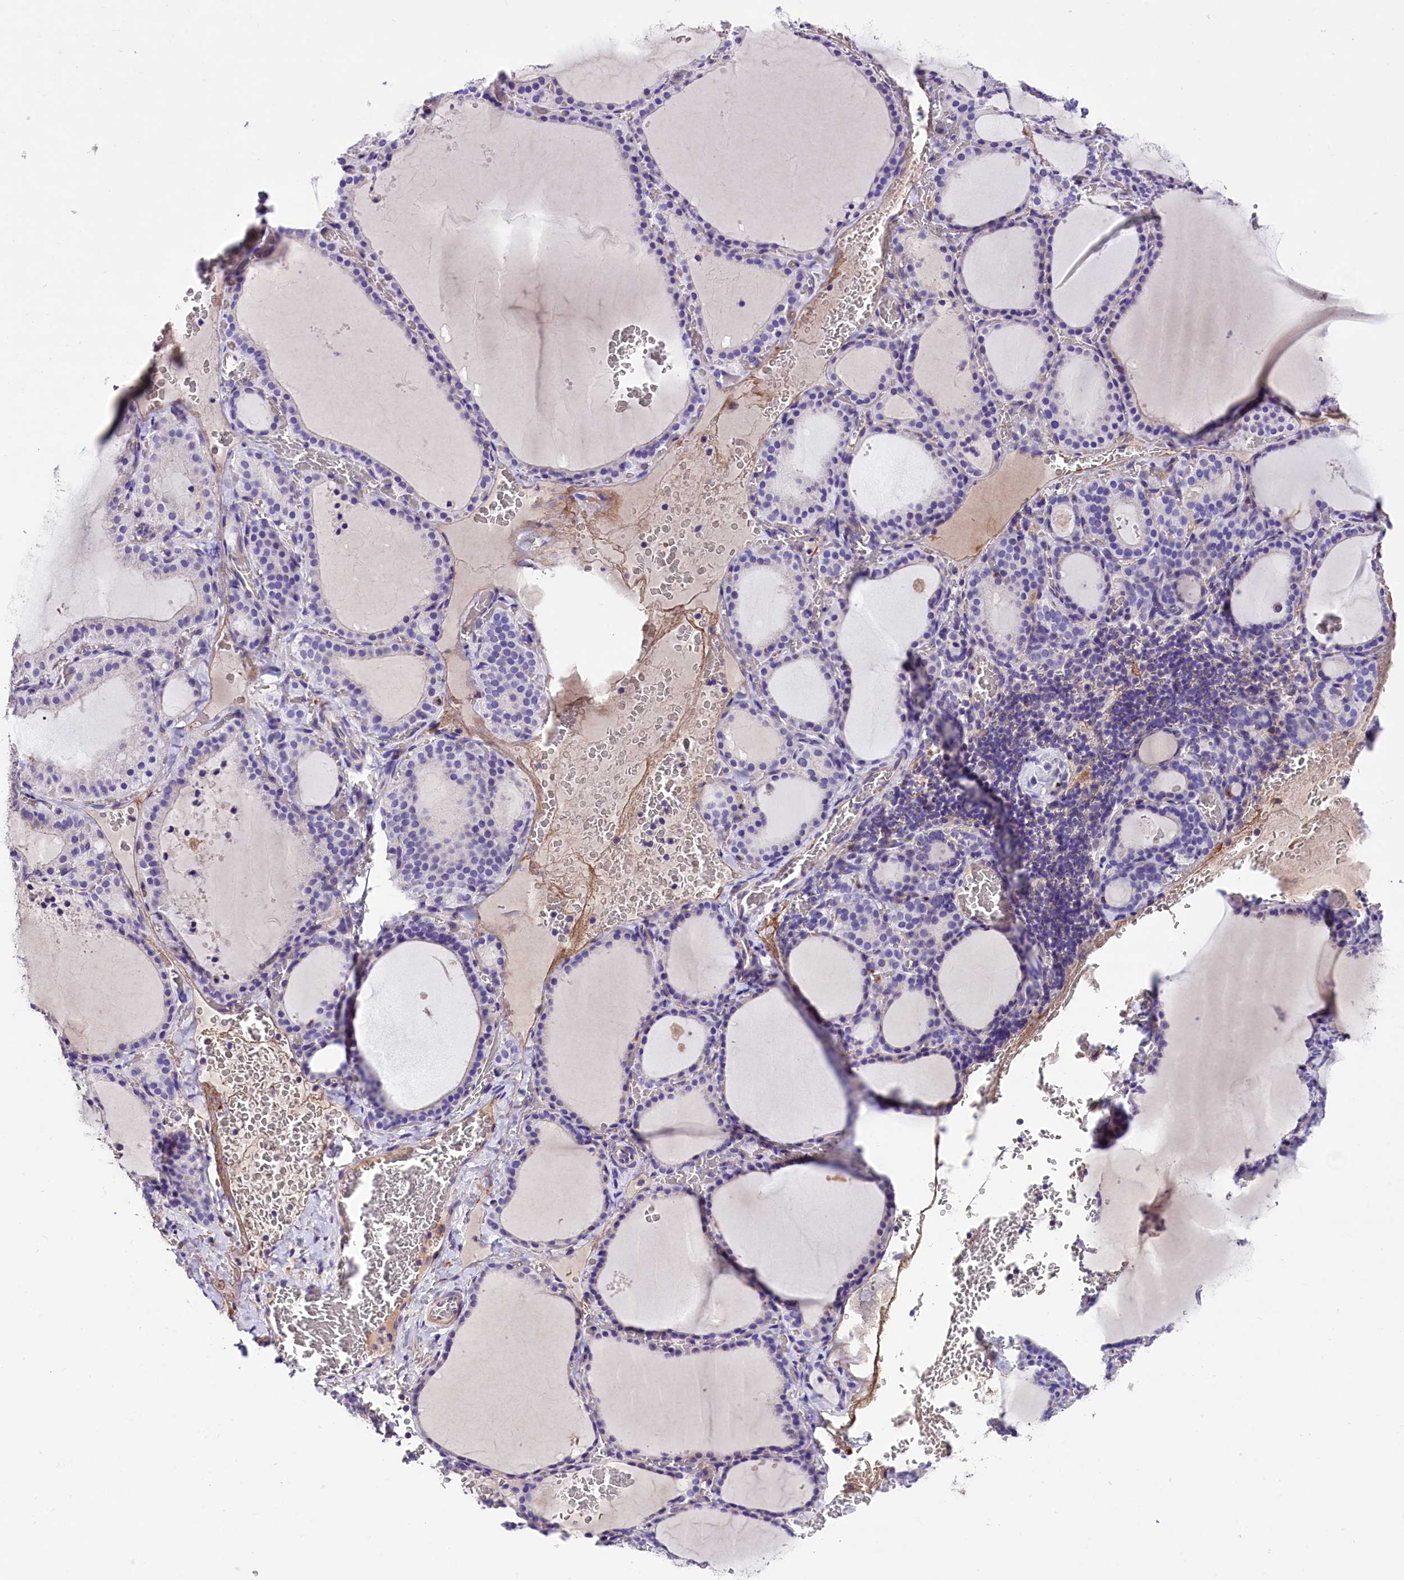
{"staining": {"intensity": "negative", "quantity": "none", "location": "none"}, "tissue": "thyroid gland", "cell_type": "Glandular cells", "image_type": "normal", "snomed": [{"axis": "morphology", "description": "Normal tissue, NOS"}, {"axis": "topography", "description": "Thyroid gland"}], "caption": "Thyroid gland stained for a protein using immunohistochemistry demonstrates no expression glandular cells.", "gene": "MEX3B", "patient": {"sex": "female", "age": 39}}